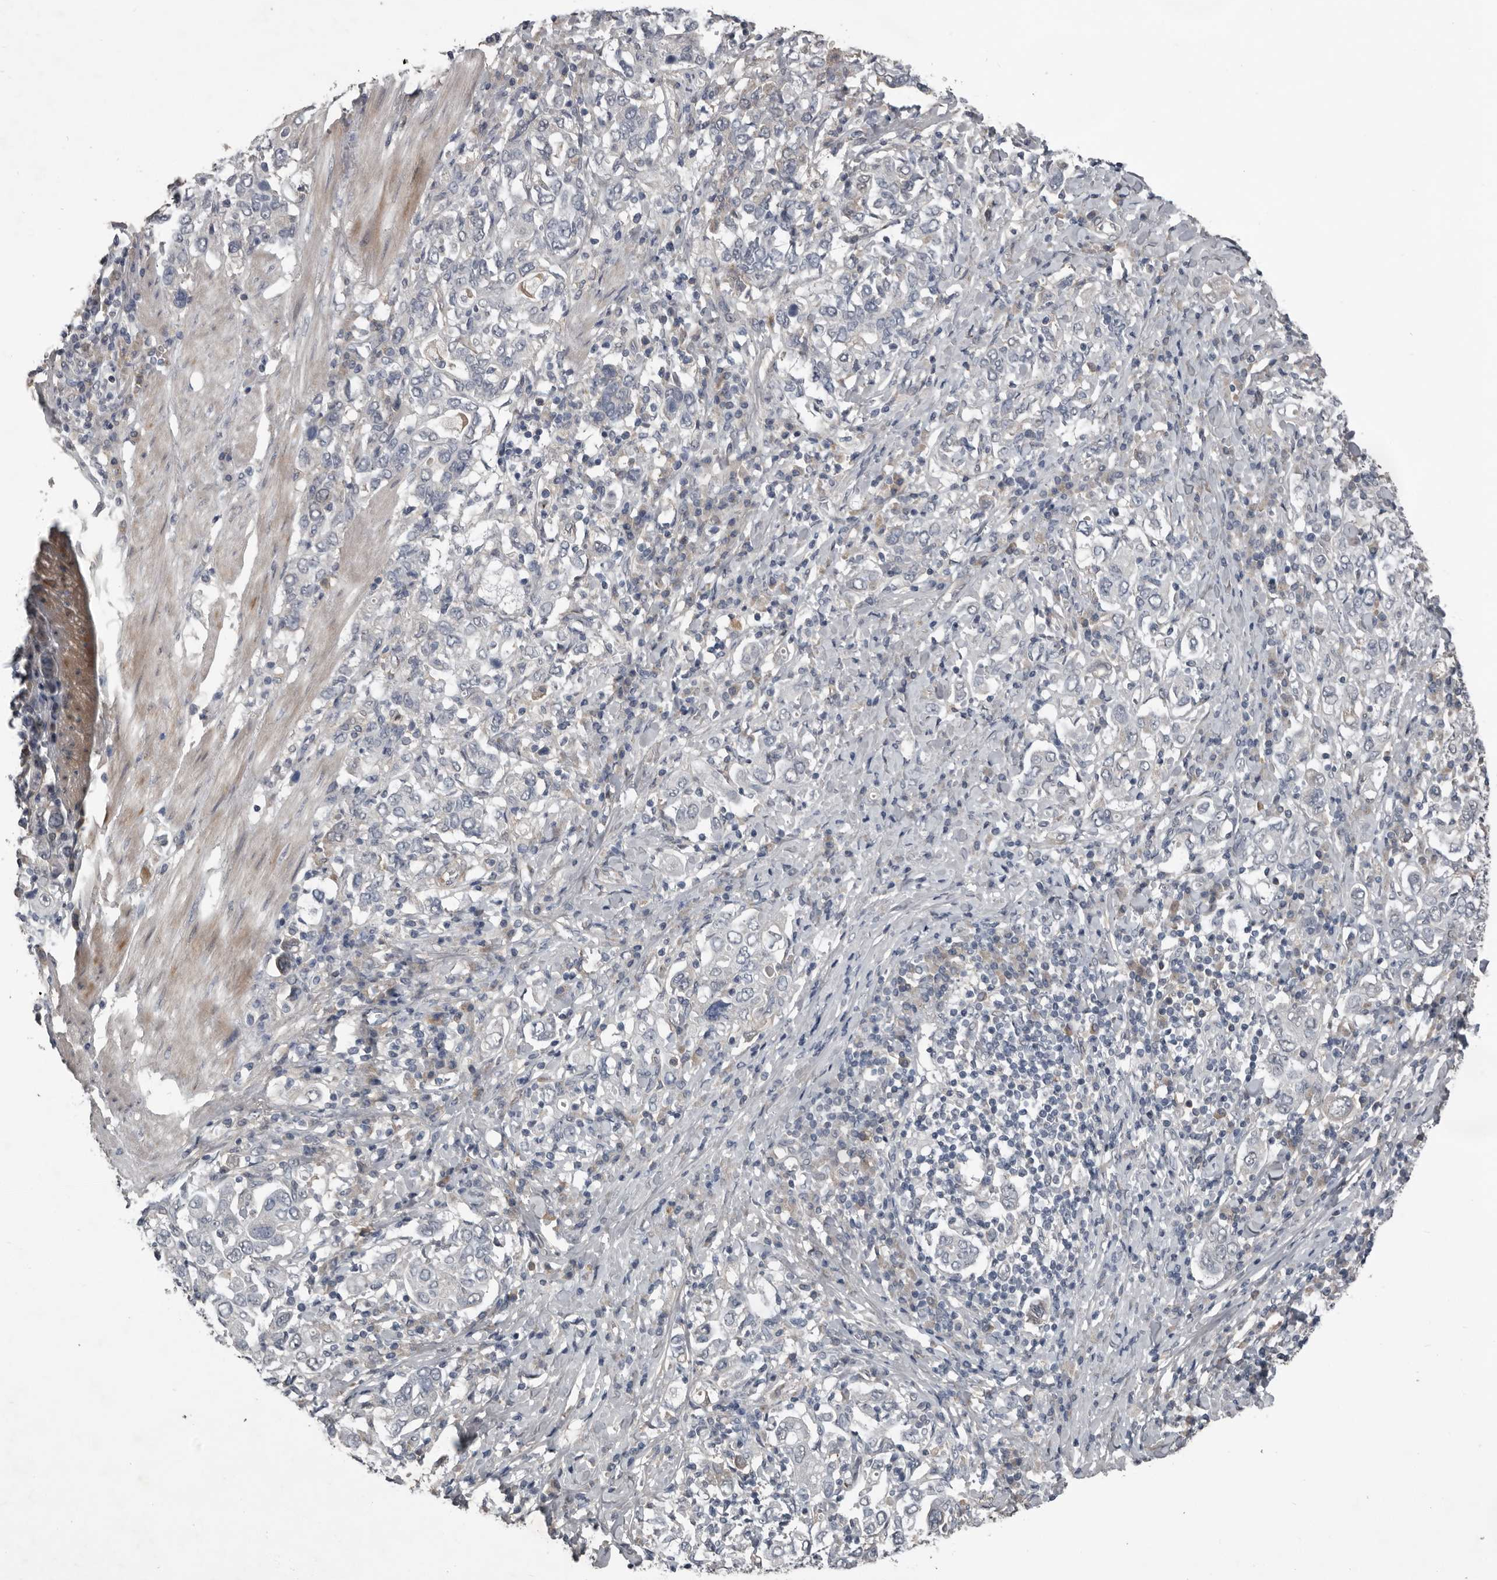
{"staining": {"intensity": "negative", "quantity": "none", "location": "none"}, "tissue": "stomach cancer", "cell_type": "Tumor cells", "image_type": "cancer", "snomed": [{"axis": "morphology", "description": "Adenocarcinoma, NOS"}, {"axis": "topography", "description": "Stomach, upper"}], "caption": "Stomach cancer was stained to show a protein in brown. There is no significant staining in tumor cells. Nuclei are stained in blue.", "gene": "C1orf216", "patient": {"sex": "male", "age": 62}}